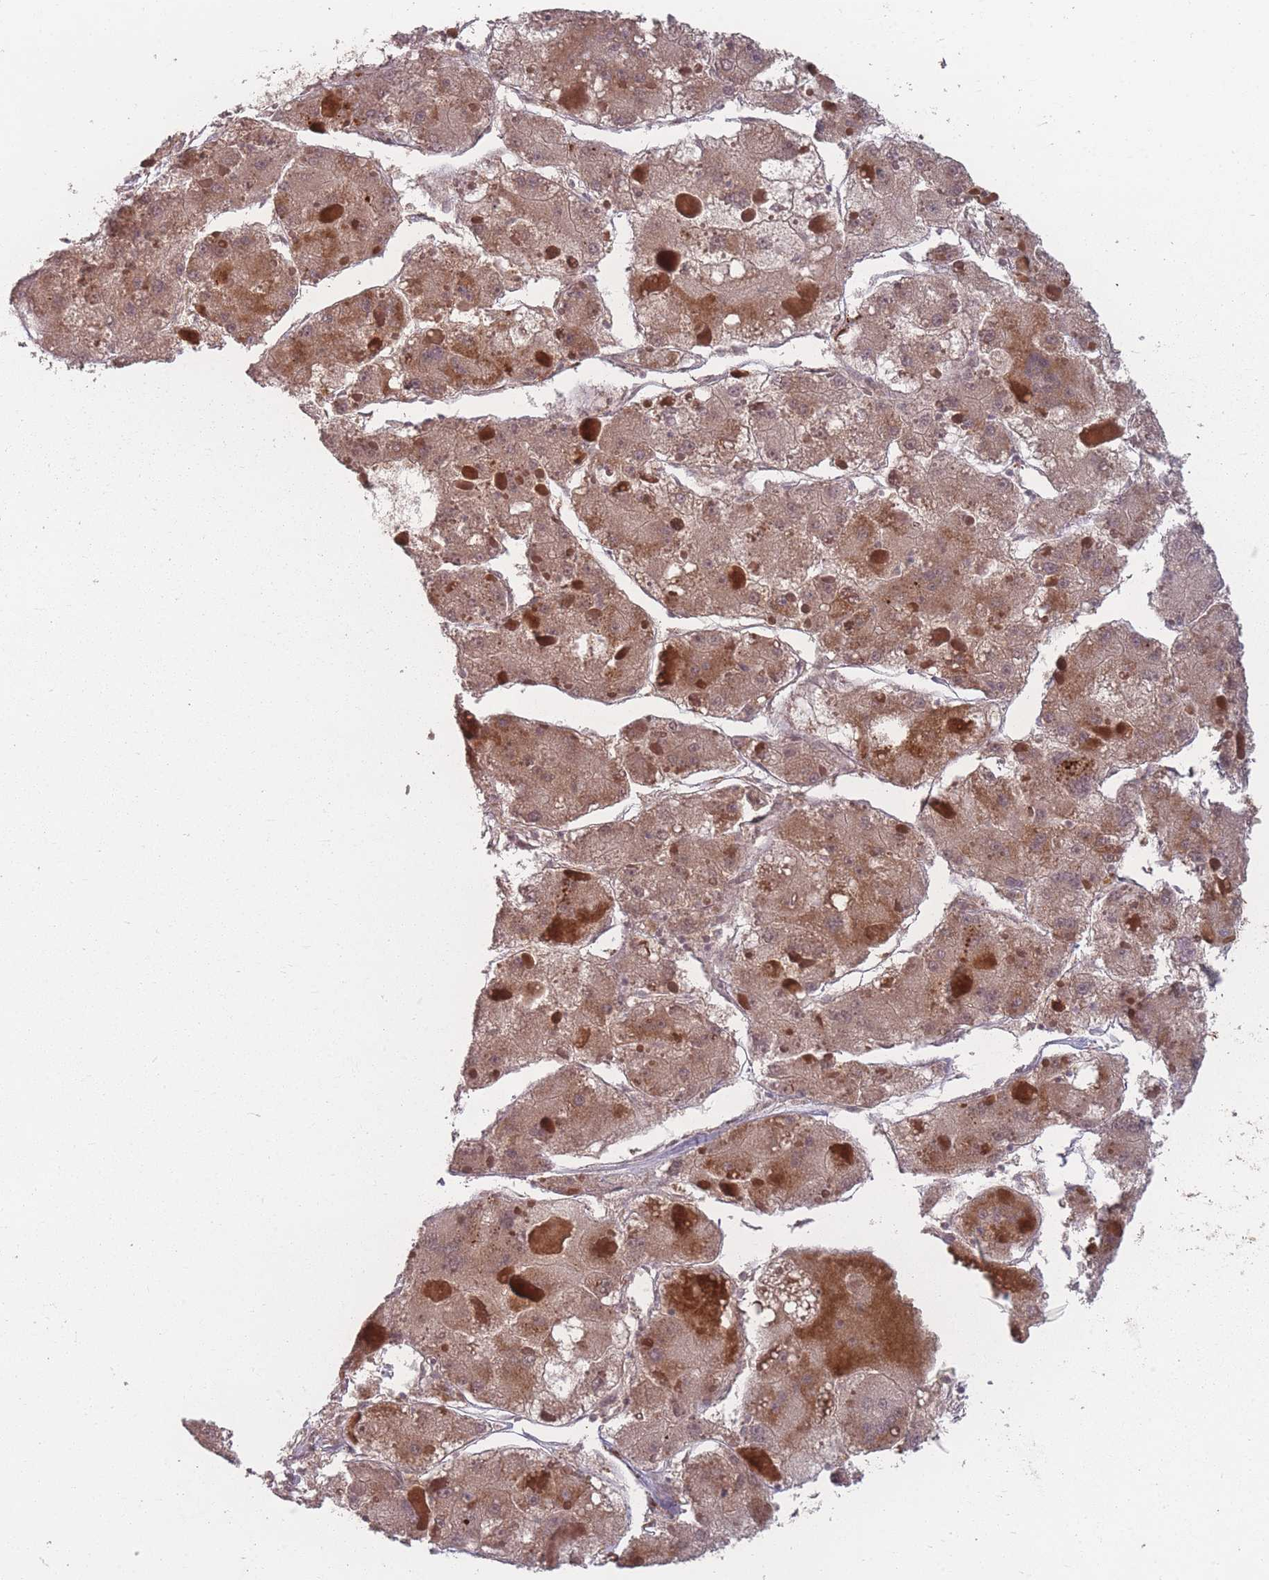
{"staining": {"intensity": "moderate", "quantity": ">75%", "location": "cytoplasmic/membranous"}, "tissue": "liver cancer", "cell_type": "Tumor cells", "image_type": "cancer", "snomed": [{"axis": "morphology", "description": "Carcinoma, Hepatocellular, NOS"}, {"axis": "topography", "description": "Liver"}], "caption": "This micrograph shows immunohistochemistry staining of hepatocellular carcinoma (liver), with medium moderate cytoplasmic/membranous positivity in about >75% of tumor cells.", "gene": "HAGH", "patient": {"sex": "female", "age": 73}}